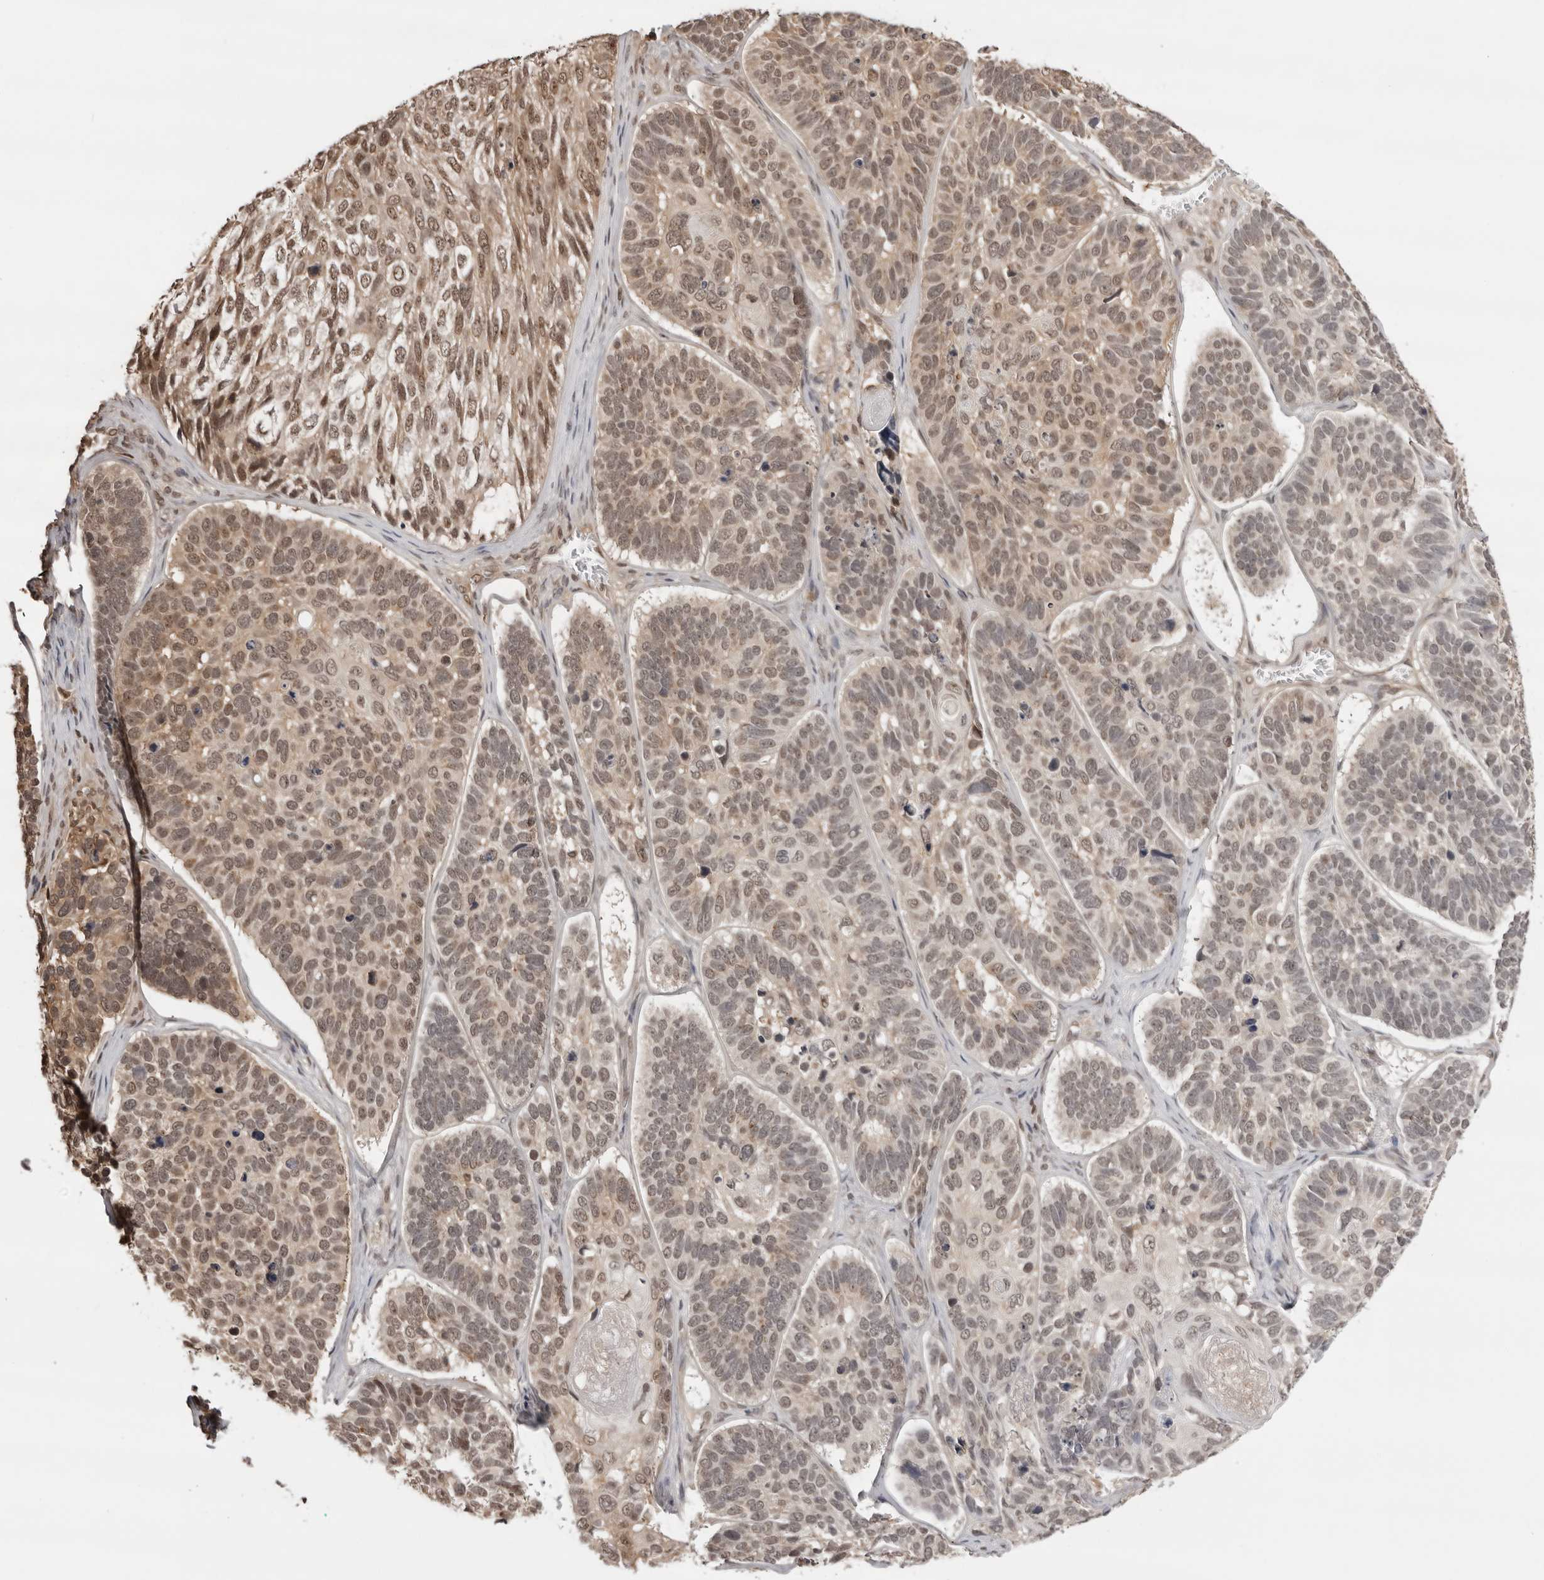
{"staining": {"intensity": "weak", "quantity": "25%-75%", "location": "nuclear"}, "tissue": "skin cancer", "cell_type": "Tumor cells", "image_type": "cancer", "snomed": [{"axis": "morphology", "description": "Basal cell carcinoma"}, {"axis": "topography", "description": "Skin"}], "caption": "Immunohistochemical staining of human skin cancer demonstrates low levels of weak nuclear expression in approximately 25%-75% of tumor cells. (Brightfield microscopy of DAB IHC at high magnification).", "gene": "SDE2", "patient": {"sex": "male", "age": 62}}